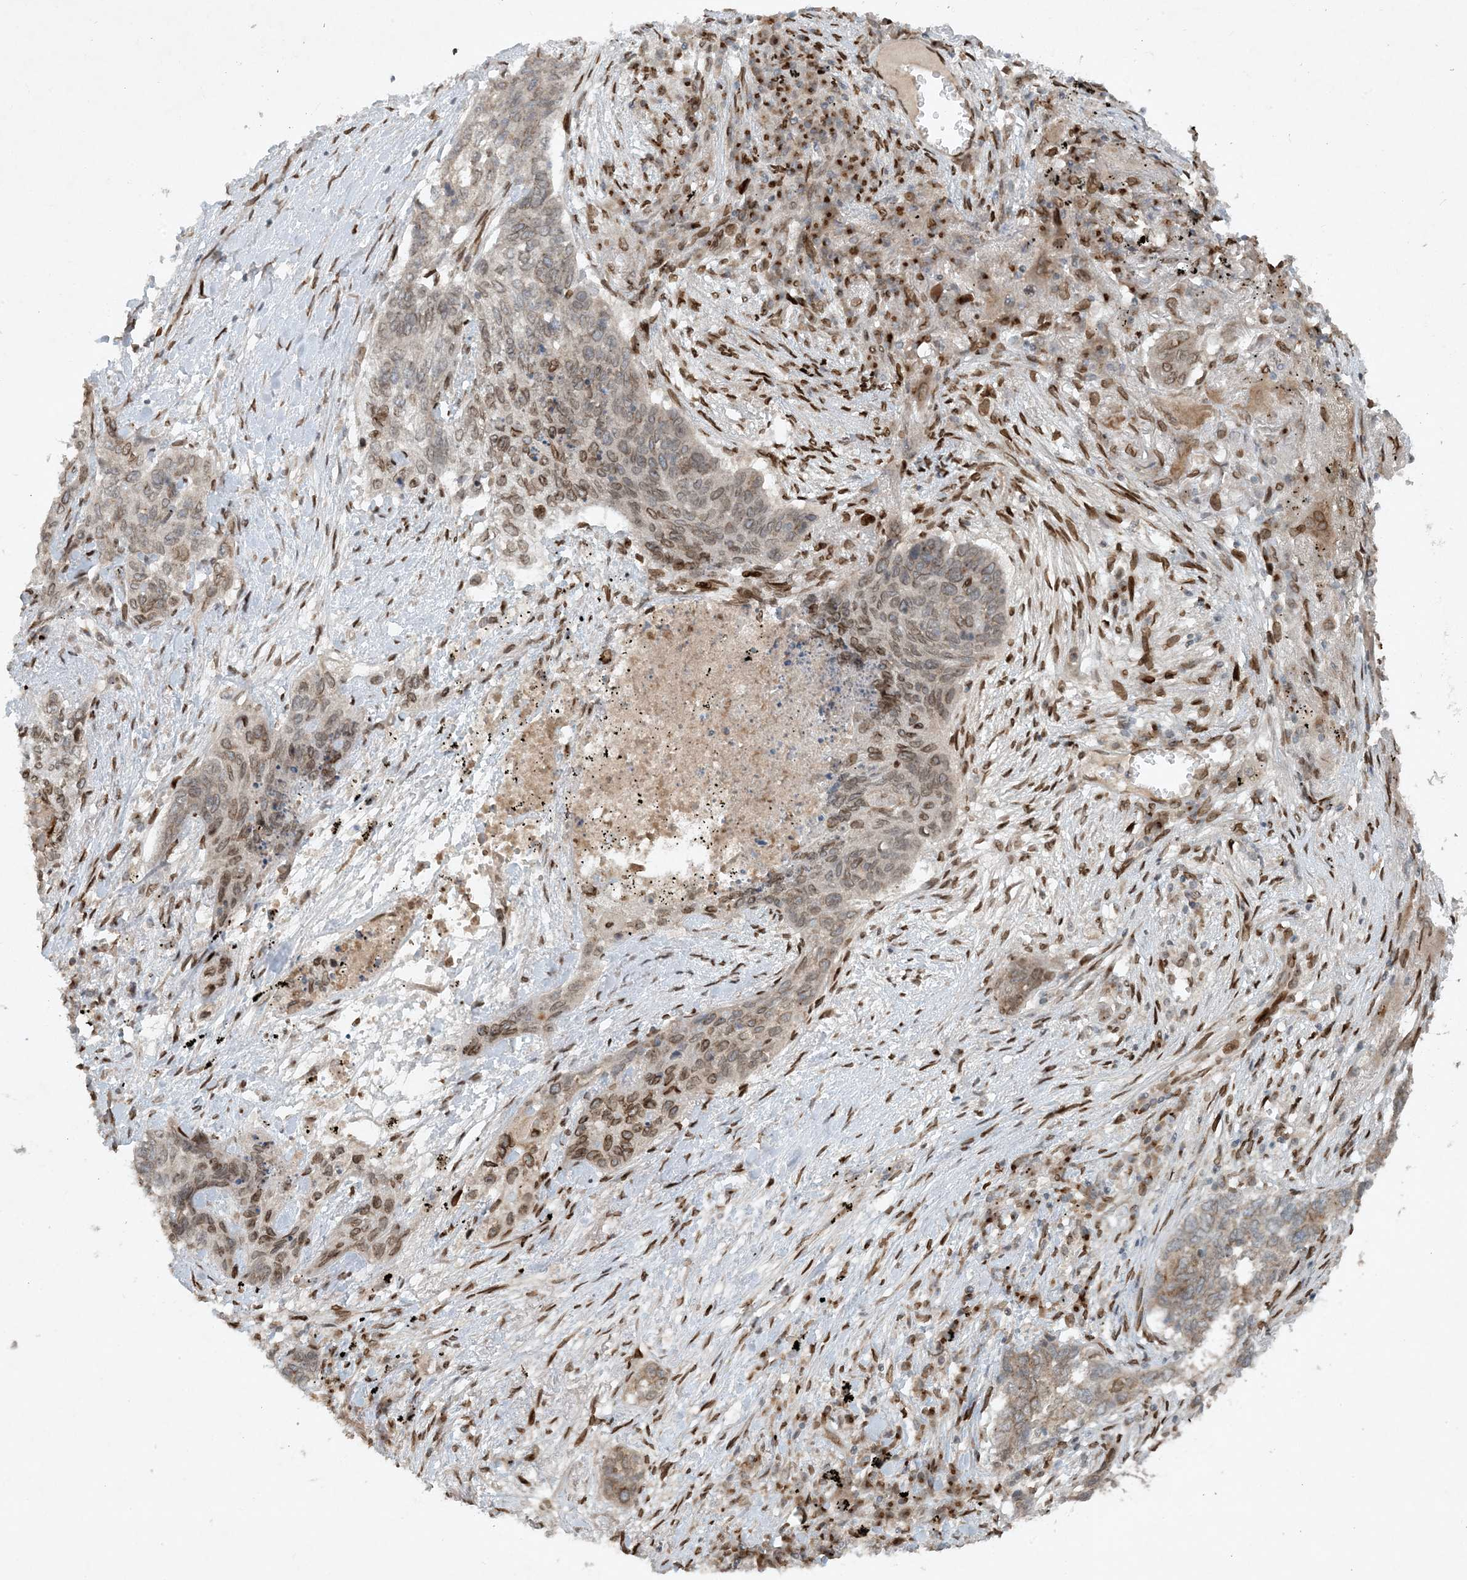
{"staining": {"intensity": "moderate", "quantity": "<25%", "location": "cytoplasmic/membranous,nuclear"}, "tissue": "lung cancer", "cell_type": "Tumor cells", "image_type": "cancer", "snomed": [{"axis": "morphology", "description": "Squamous cell carcinoma, NOS"}, {"axis": "topography", "description": "Lung"}], "caption": "Immunohistochemical staining of lung cancer shows moderate cytoplasmic/membranous and nuclear protein positivity in about <25% of tumor cells.", "gene": "SLC35A2", "patient": {"sex": "female", "age": 63}}